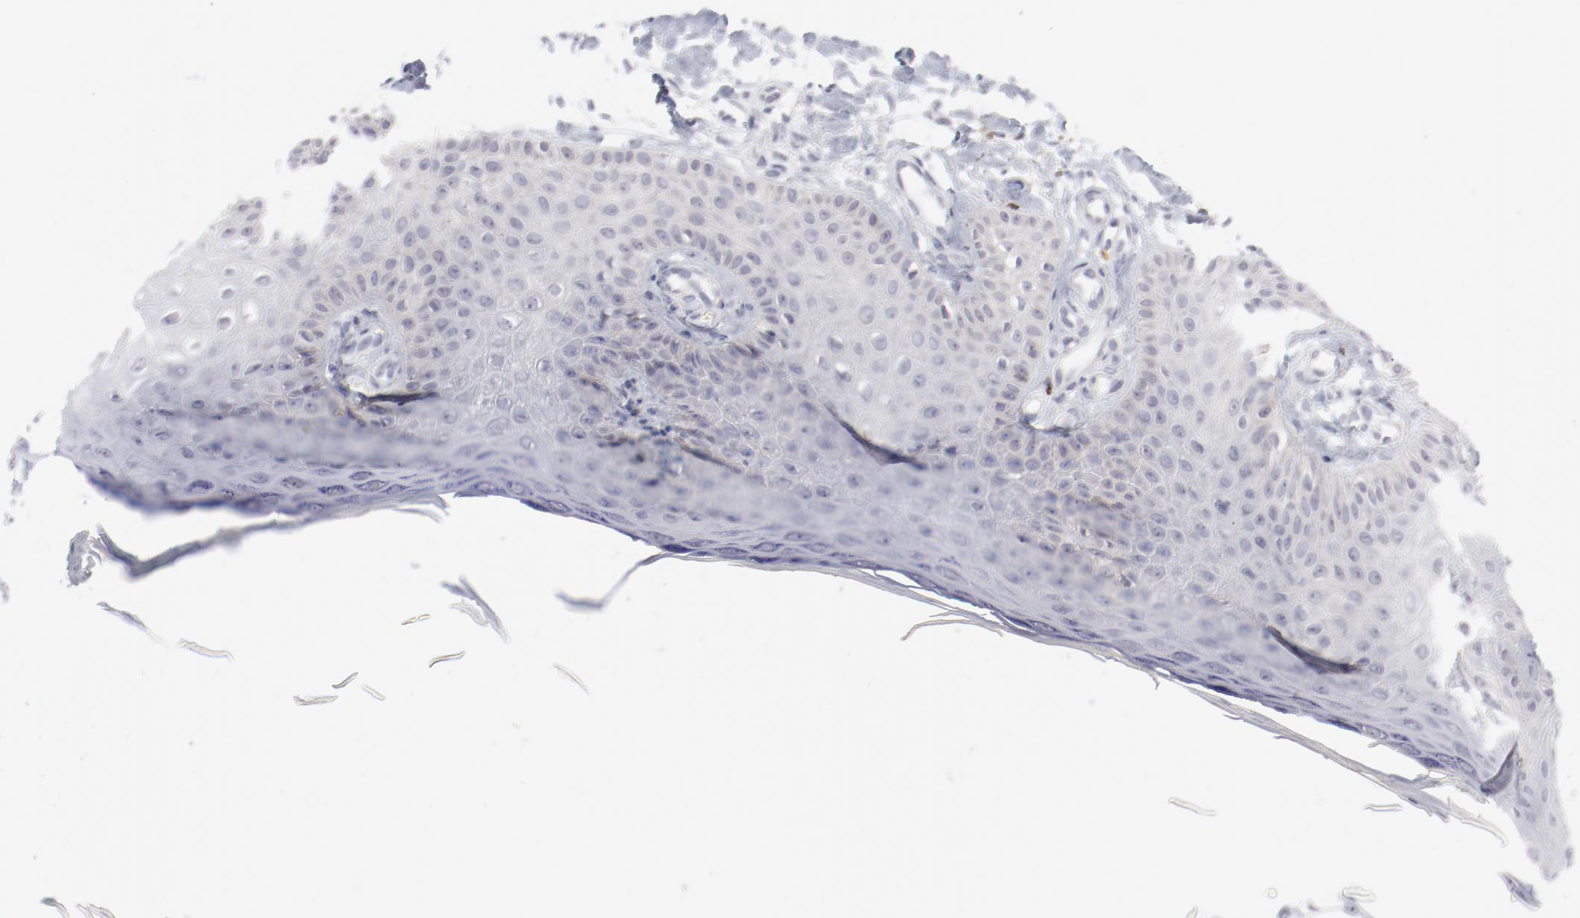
{"staining": {"intensity": "negative", "quantity": "none", "location": "none"}, "tissue": "skin cancer", "cell_type": "Tumor cells", "image_type": "cancer", "snomed": [{"axis": "morphology", "description": "Squamous cell carcinoma, NOS"}, {"axis": "topography", "description": "Skin"}], "caption": "An image of human skin squamous cell carcinoma is negative for staining in tumor cells. Brightfield microscopy of IHC stained with DAB (brown) and hematoxylin (blue), captured at high magnification.", "gene": "SH3BGR", "patient": {"sex": "female", "age": 40}}